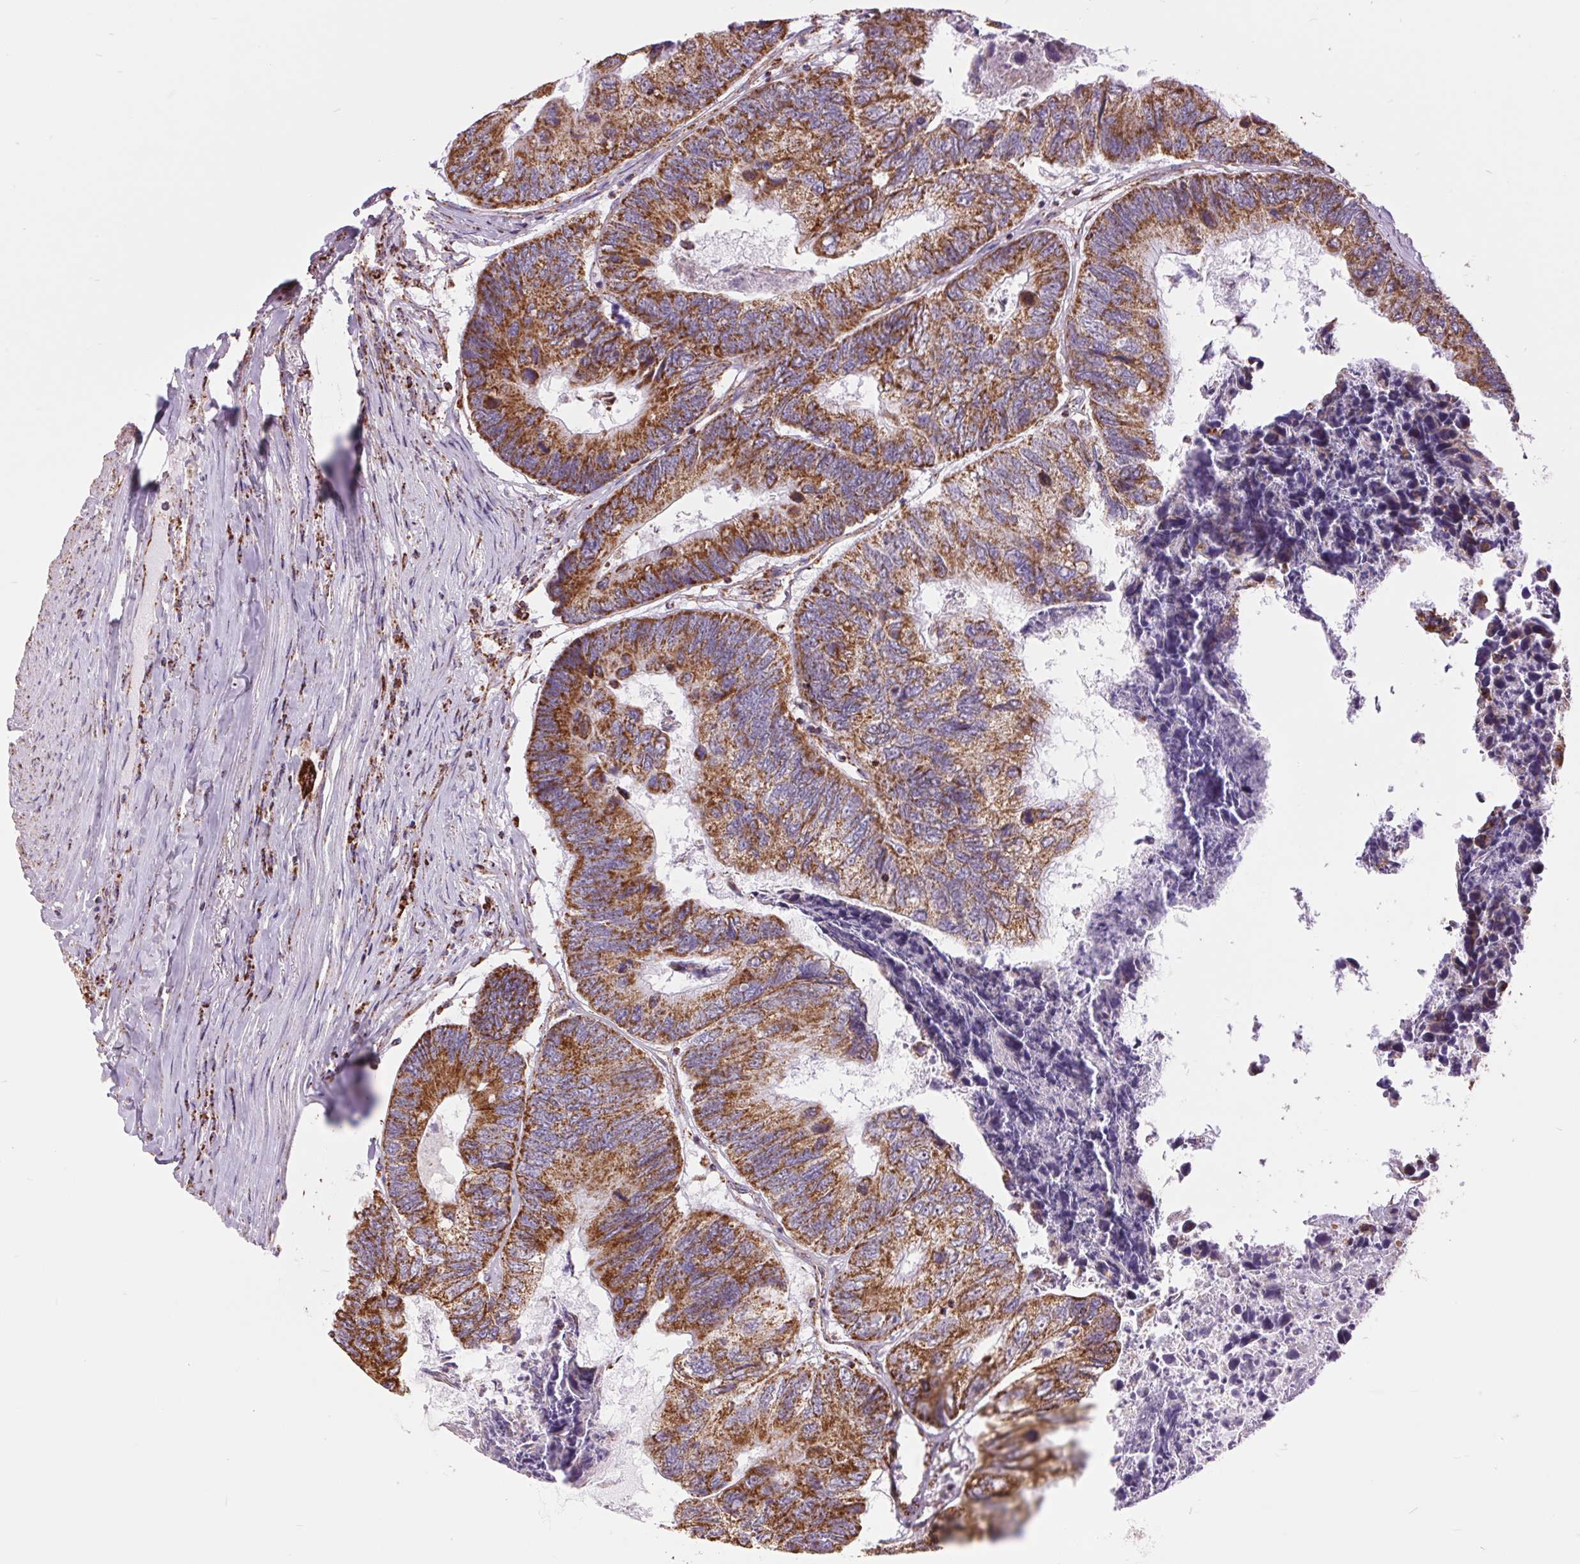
{"staining": {"intensity": "strong", "quantity": ">75%", "location": "cytoplasmic/membranous"}, "tissue": "colorectal cancer", "cell_type": "Tumor cells", "image_type": "cancer", "snomed": [{"axis": "morphology", "description": "Adenocarcinoma, NOS"}, {"axis": "topography", "description": "Colon"}], "caption": "Human adenocarcinoma (colorectal) stained for a protein (brown) exhibits strong cytoplasmic/membranous positive expression in about >75% of tumor cells.", "gene": "ATP5PB", "patient": {"sex": "female", "age": 67}}